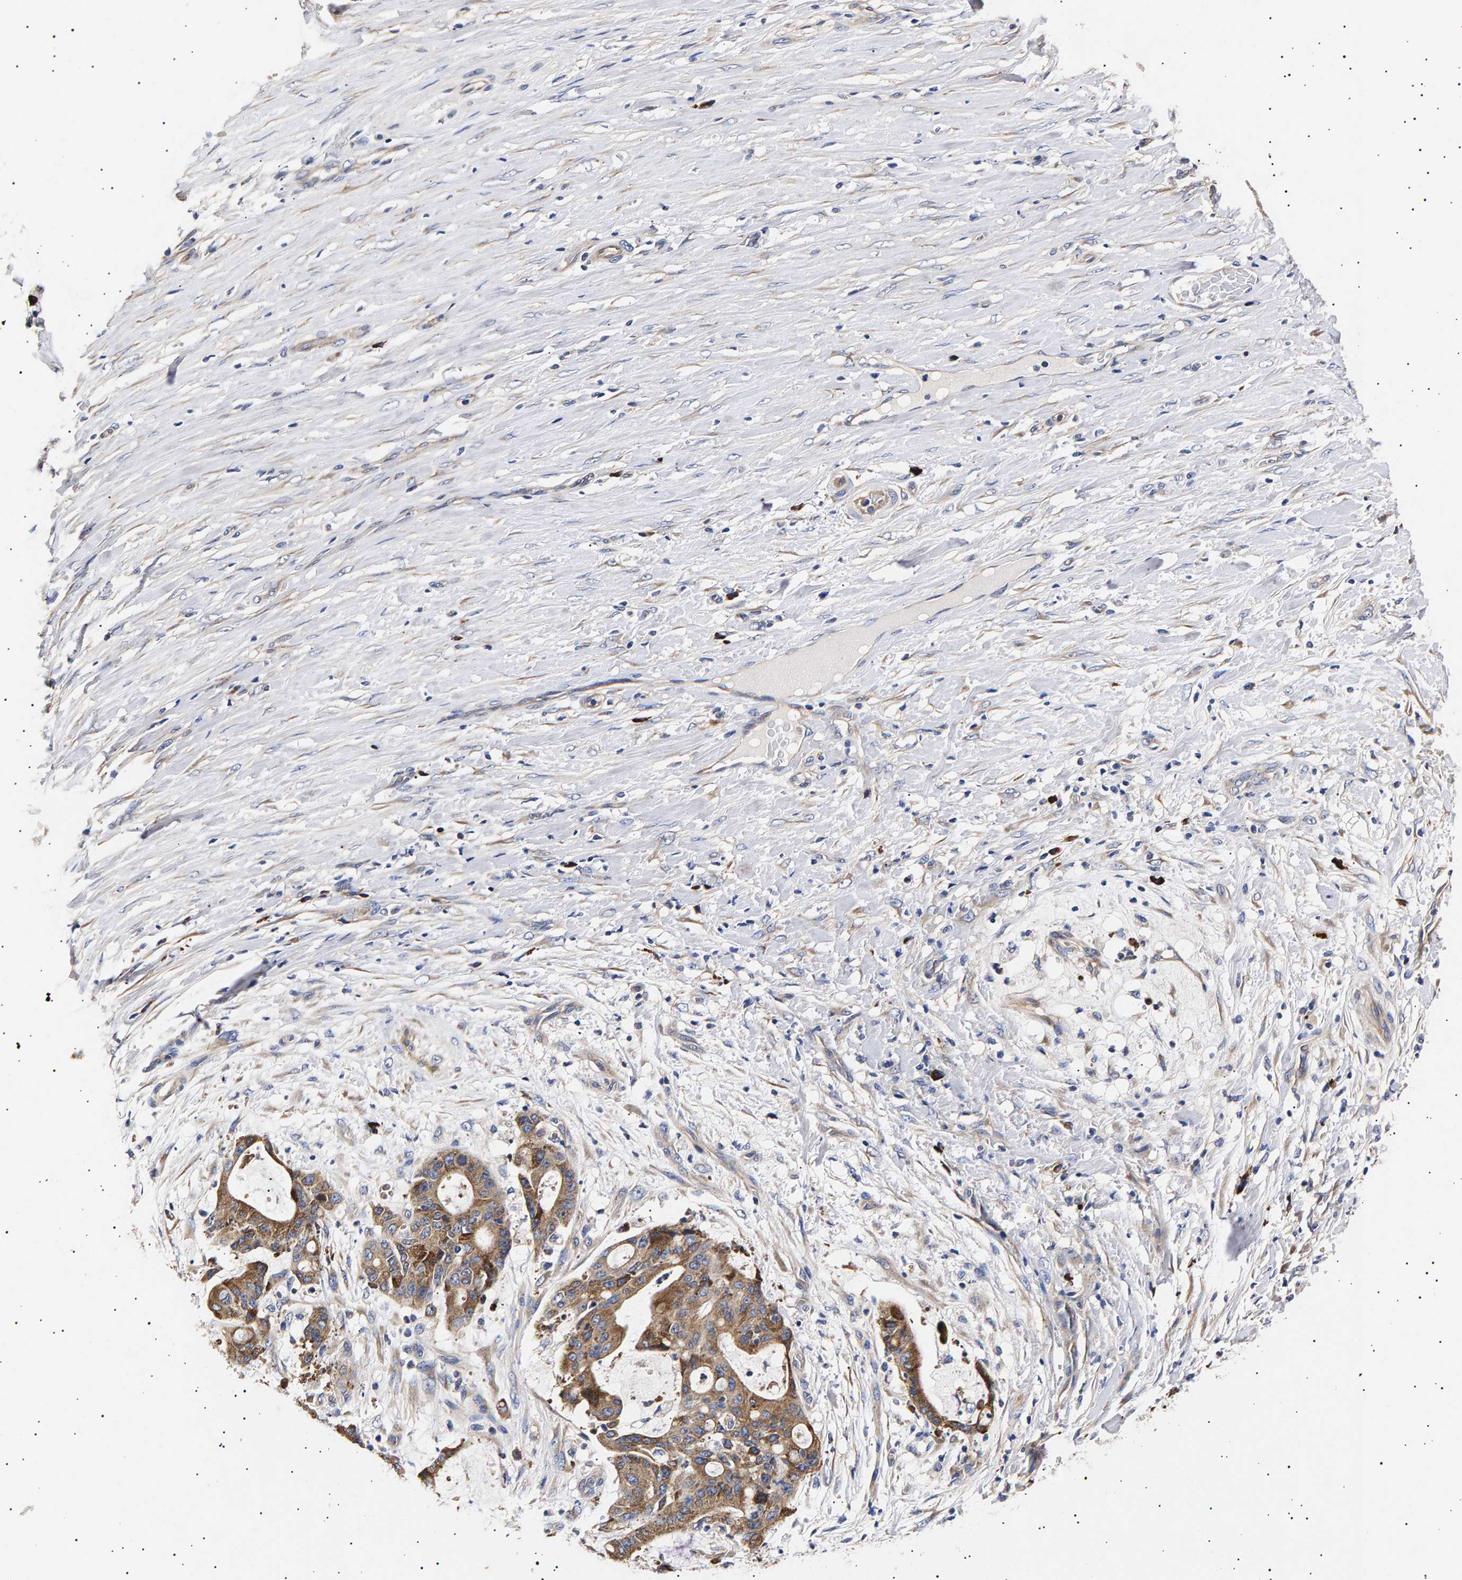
{"staining": {"intensity": "strong", "quantity": ">75%", "location": "cytoplasmic/membranous"}, "tissue": "liver cancer", "cell_type": "Tumor cells", "image_type": "cancer", "snomed": [{"axis": "morphology", "description": "Cholangiocarcinoma"}, {"axis": "topography", "description": "Liver"}], "caption": "Immunohistochemistry (DAB) staining of human liver cancer (cholangiocarcinoma) exhibits strong cytoplasmic/membranous protein expression in about >75% of tumor cells. (Stains: DAB (3,3'-diaminobenzidine) in brown, nuclei in blue, Microscopy: brightfield microscopy at high magnification).", "gene": "ANKRD40", "patient": {"sex": "female", "age": 73}}